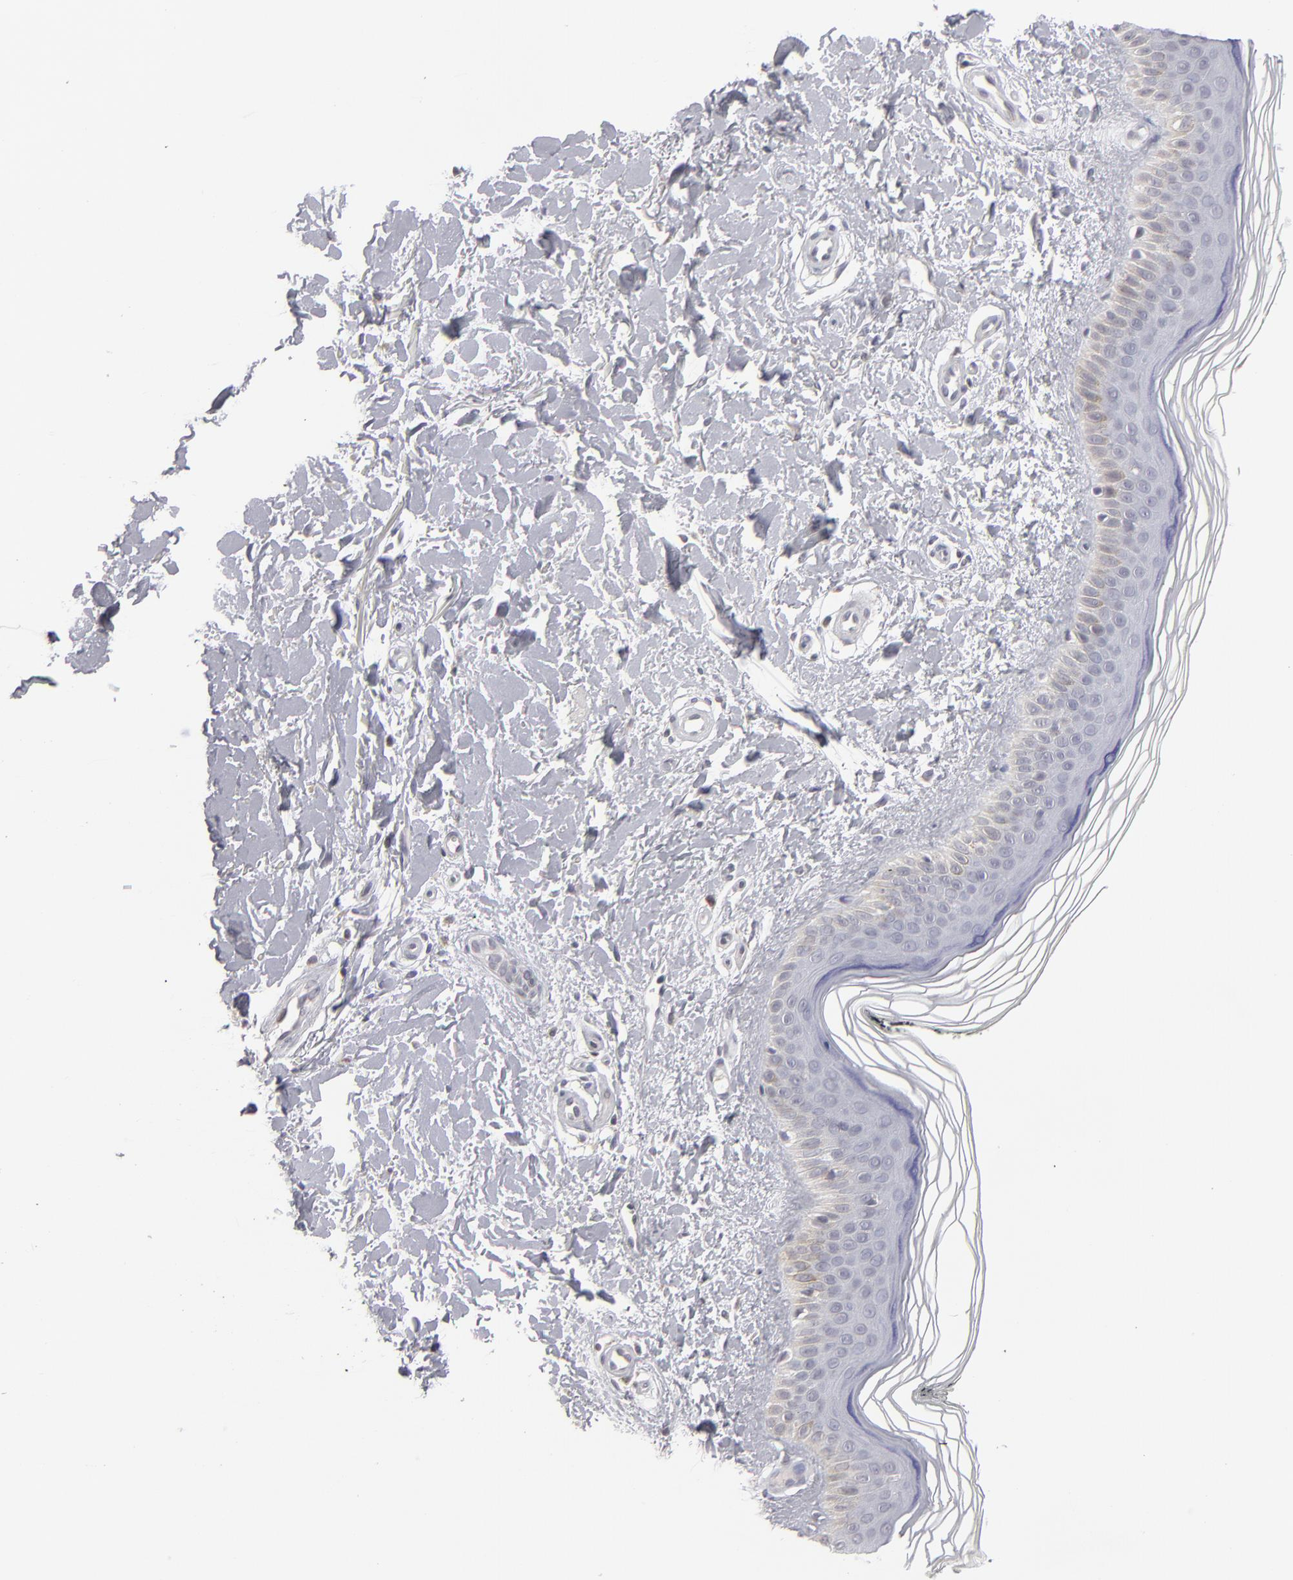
{"staining": {"intensity": "negative", "quantity": "none", "location": "none"}, "tissue": "skin", "cell_type": "Fibroblasts", "image_type": "normal", "snomed": [{"axis": "morphology", "description": "Normal tissue, NOS"}, {"axis": "topography", "description": "Skin"}], "caption": "Immunohistochemistry (IHC) image of benign human skin stained for a protein (brown), which reveals no expression in fibroblasts.", "gene": "ODF2", "patient": {"sex": "female", "age": 19}}